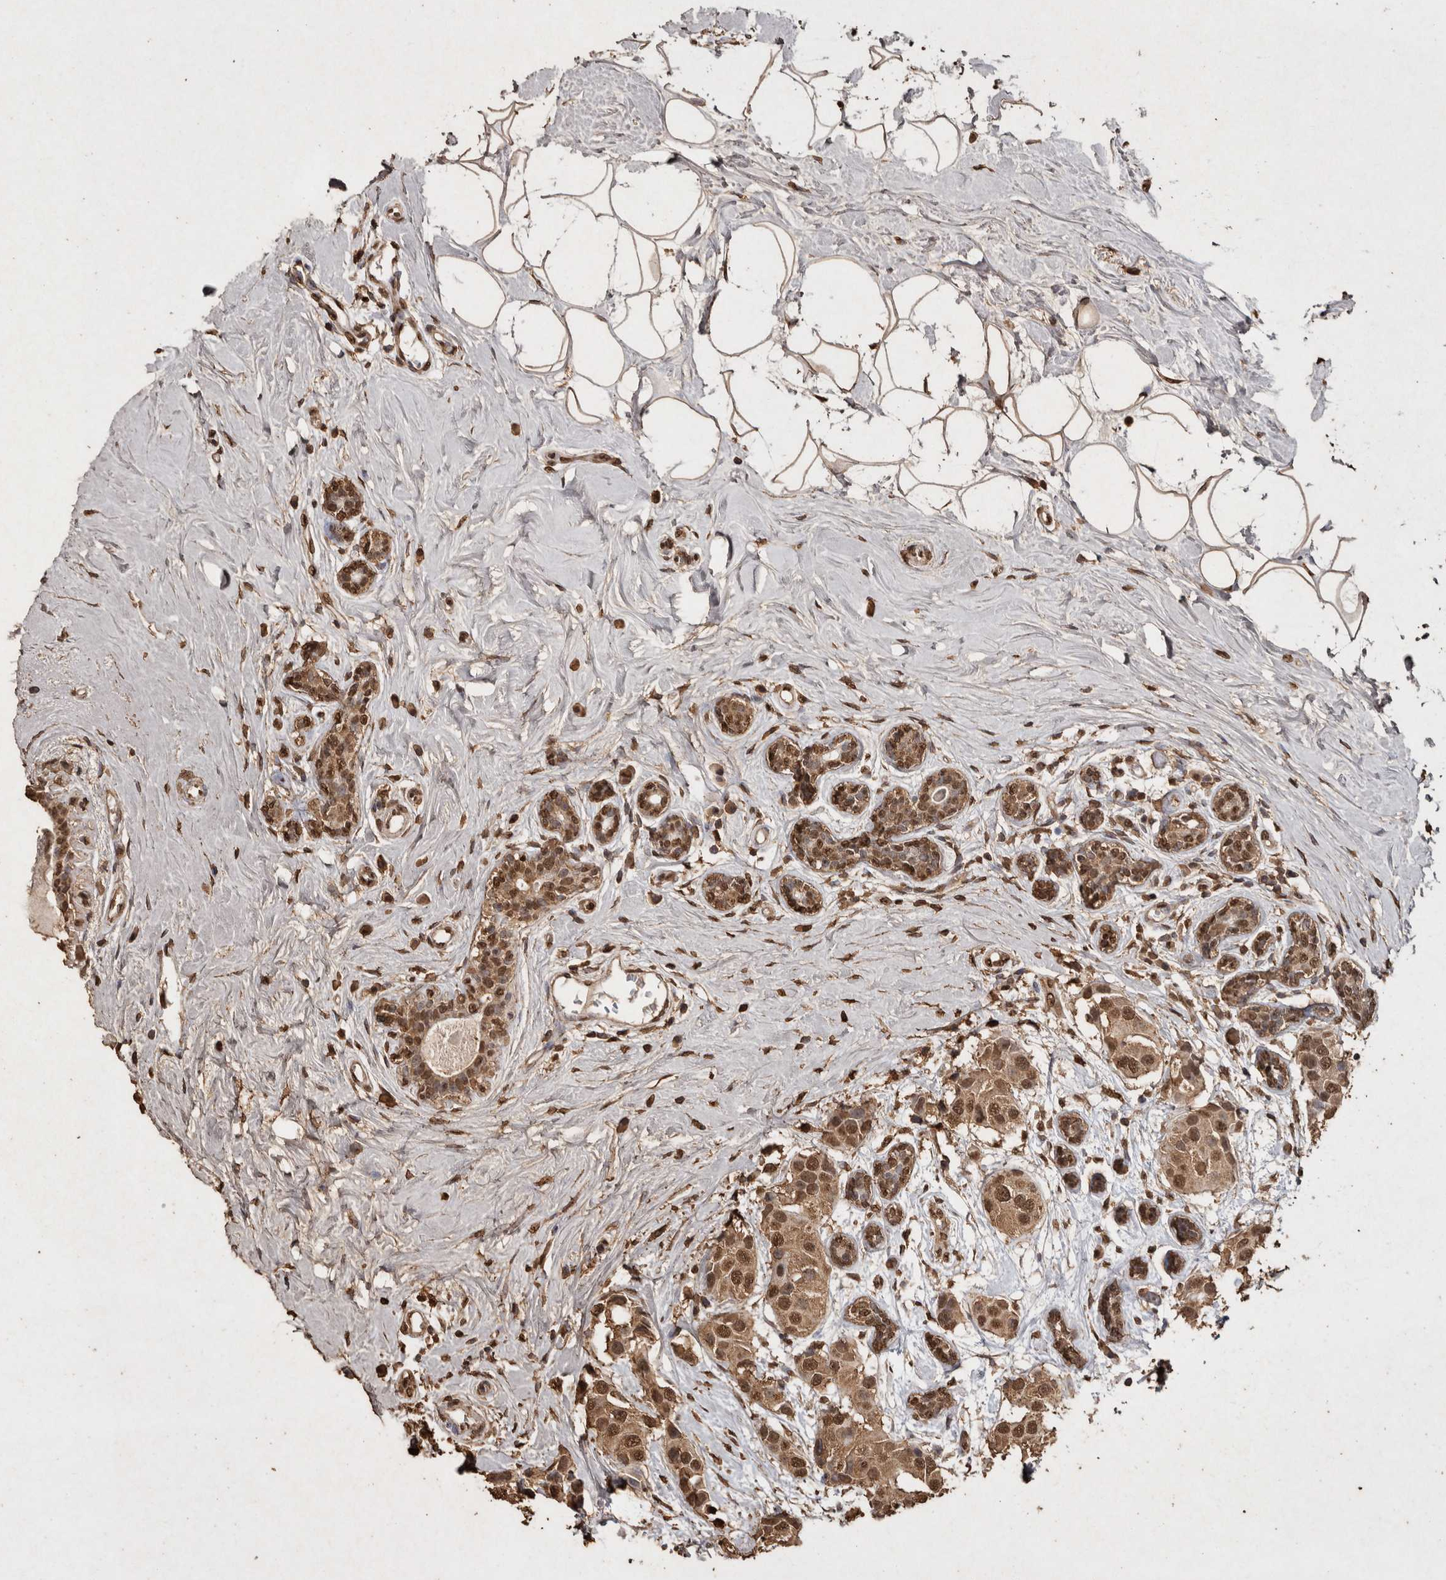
{"staining": {"intensity": "moderate", "quantity": ">75%", "location": "cytoplasmic/membranous,nuclear"}, "tissue": "breast cancer", "cell_type": "Tumor cells", "image_type": "cancer", "snomed": [{"axis": "morphology", "description": "Normal tissue, NOS"}, {"axis": "morphology", "description": "Duct carcinoma"}, {"axis": "topography", "description": "Breast"}], "caption": "Human intraductal carcinoma (breast) stained for a protein (brown) demonstrates moderate cytoplasmic/membranous and nuclear positive positivity in approximately >75% of tumor cells.", "gene": "FSTL3", "patient": {"sex": "female", "age": 39}}